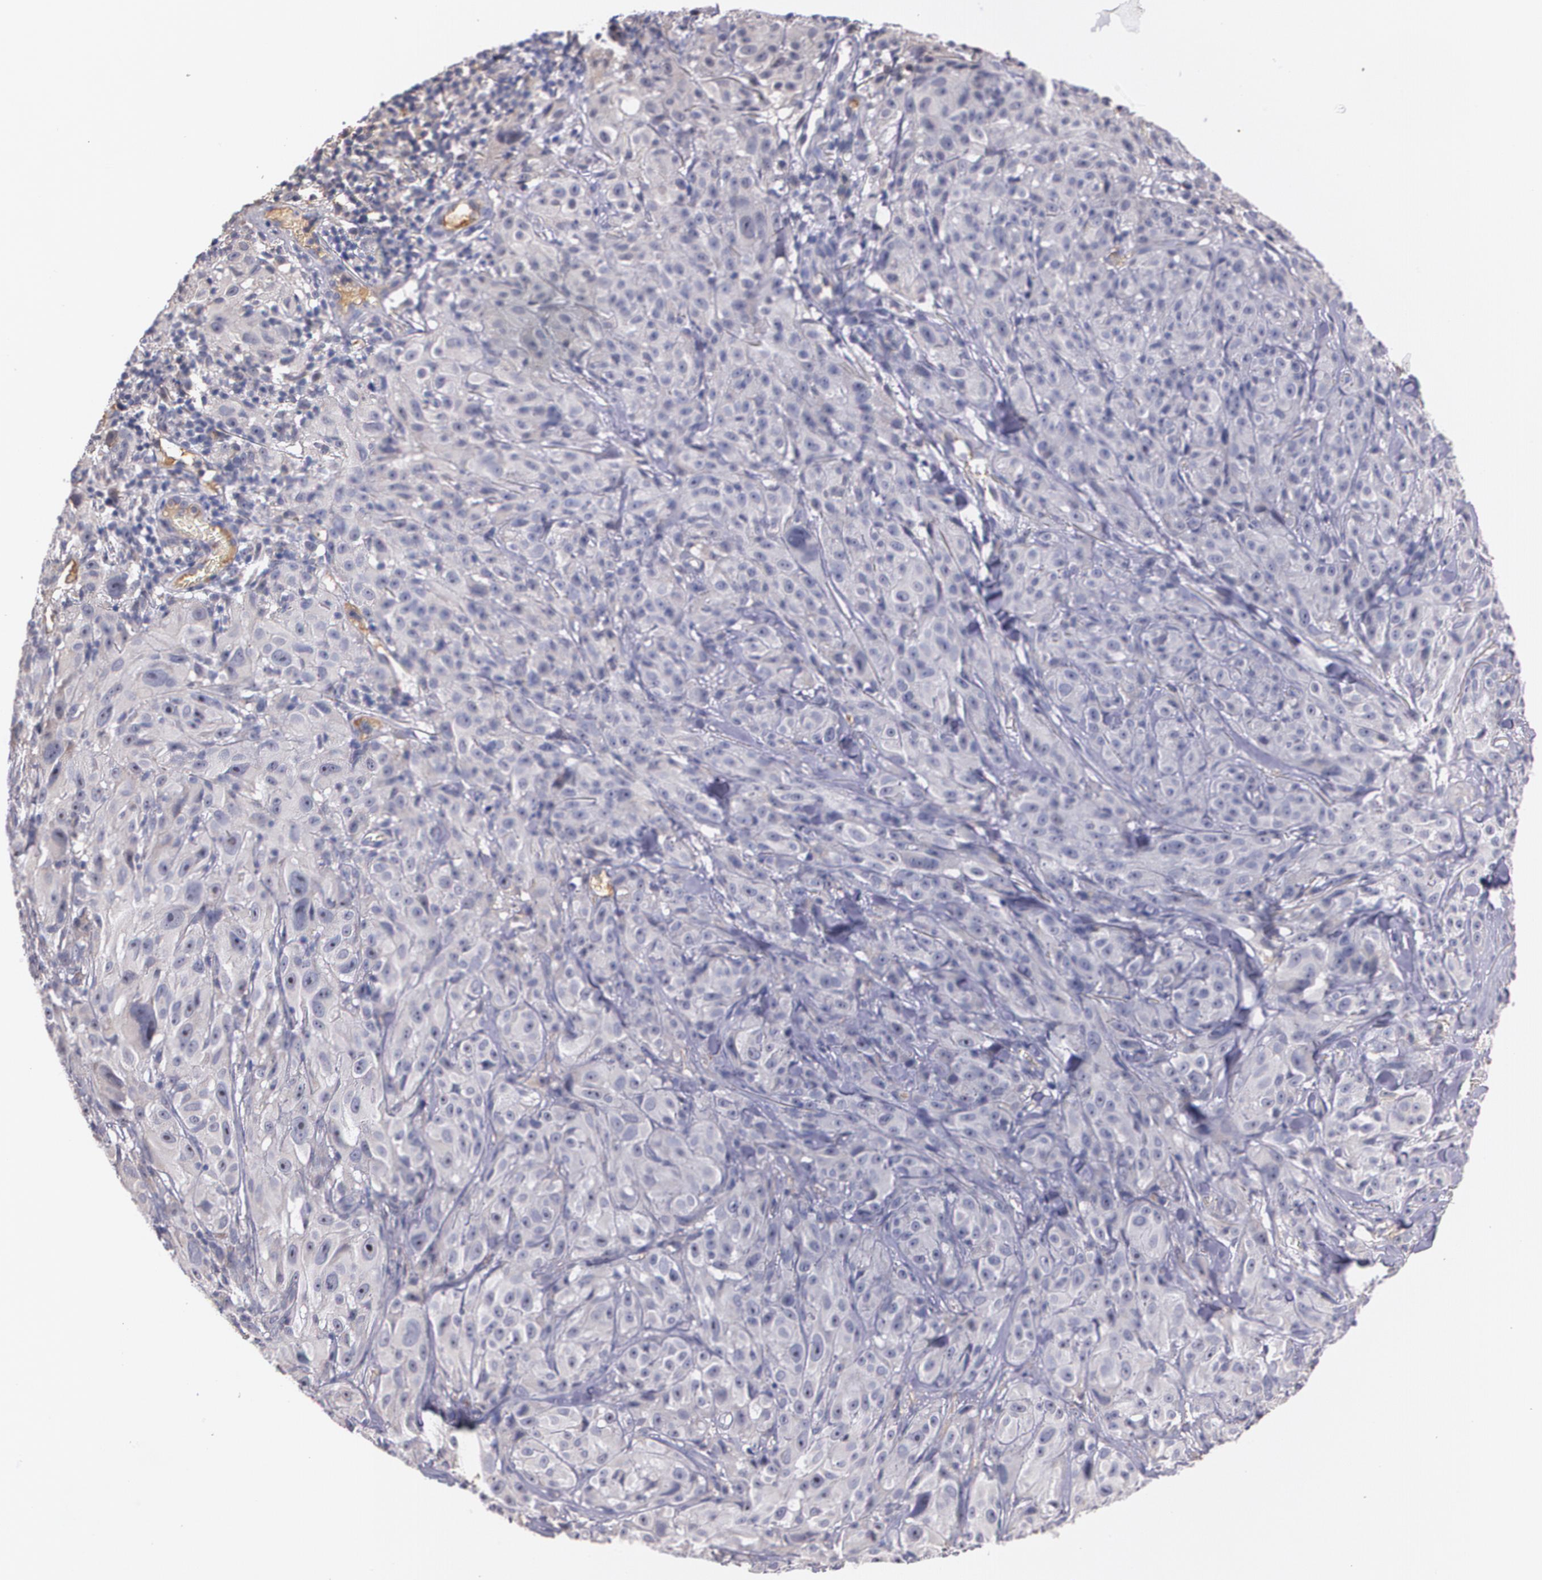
{"staining": {"intensity": "weak", "quantity": "<25%", "location": "cytoplasmic/membranous"}, "tissue": "melanoma", "cell_type": "Tumor cells", "image_type": "cancer", "snomed": [{"axis": "morphology", "description": "Malignant melanoma, NOS"}, {"axis": "topography", "description": "Skin"}], "caption": "This is a image of immunohistochemistry staining of melanoma, which shows no positivity in tumor cells.", "gene": "AMBP", "patient": {"sex": "male", "age": 56}}